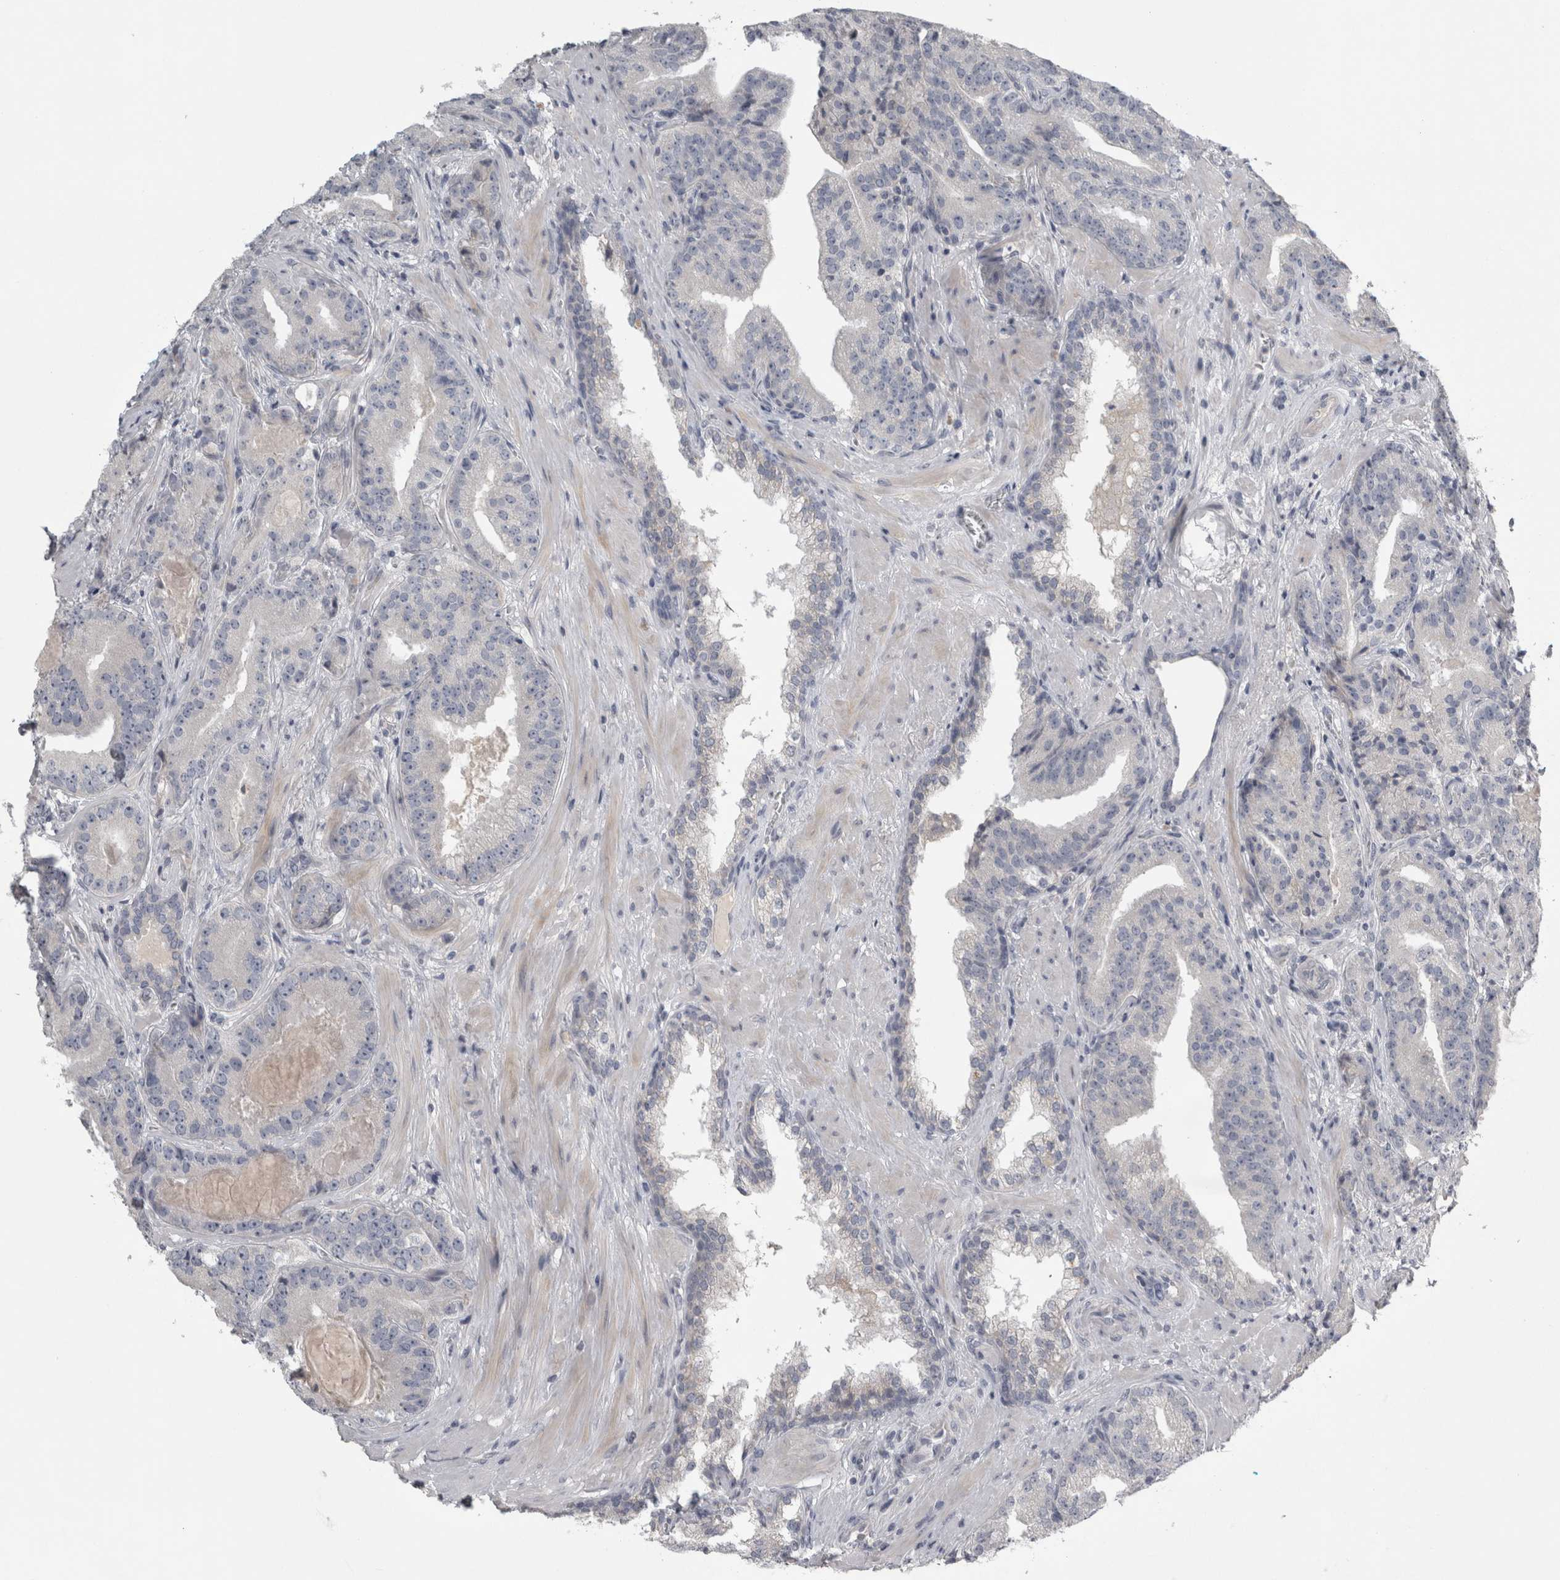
{"staining": {"intensity": "negative", "quantity": "none", "location": "none"}, "tissue": "prostate cancer", "cell_type": "Tumor cells", "image_type": "cancer", "snomed": [{"axis": "morphology", "description": "Adenocarcinoma, Low grade"}, {"axis": "topography", "description": "Prostate"}], "caption": "DAB immunohistochemical staining of prostate cancer (adenocarcinoma (low-grade)) demonstrates no significant staining in tumor cells.", "gene": "ENPP7", "patient": {"sex": "male", "age": 67}}